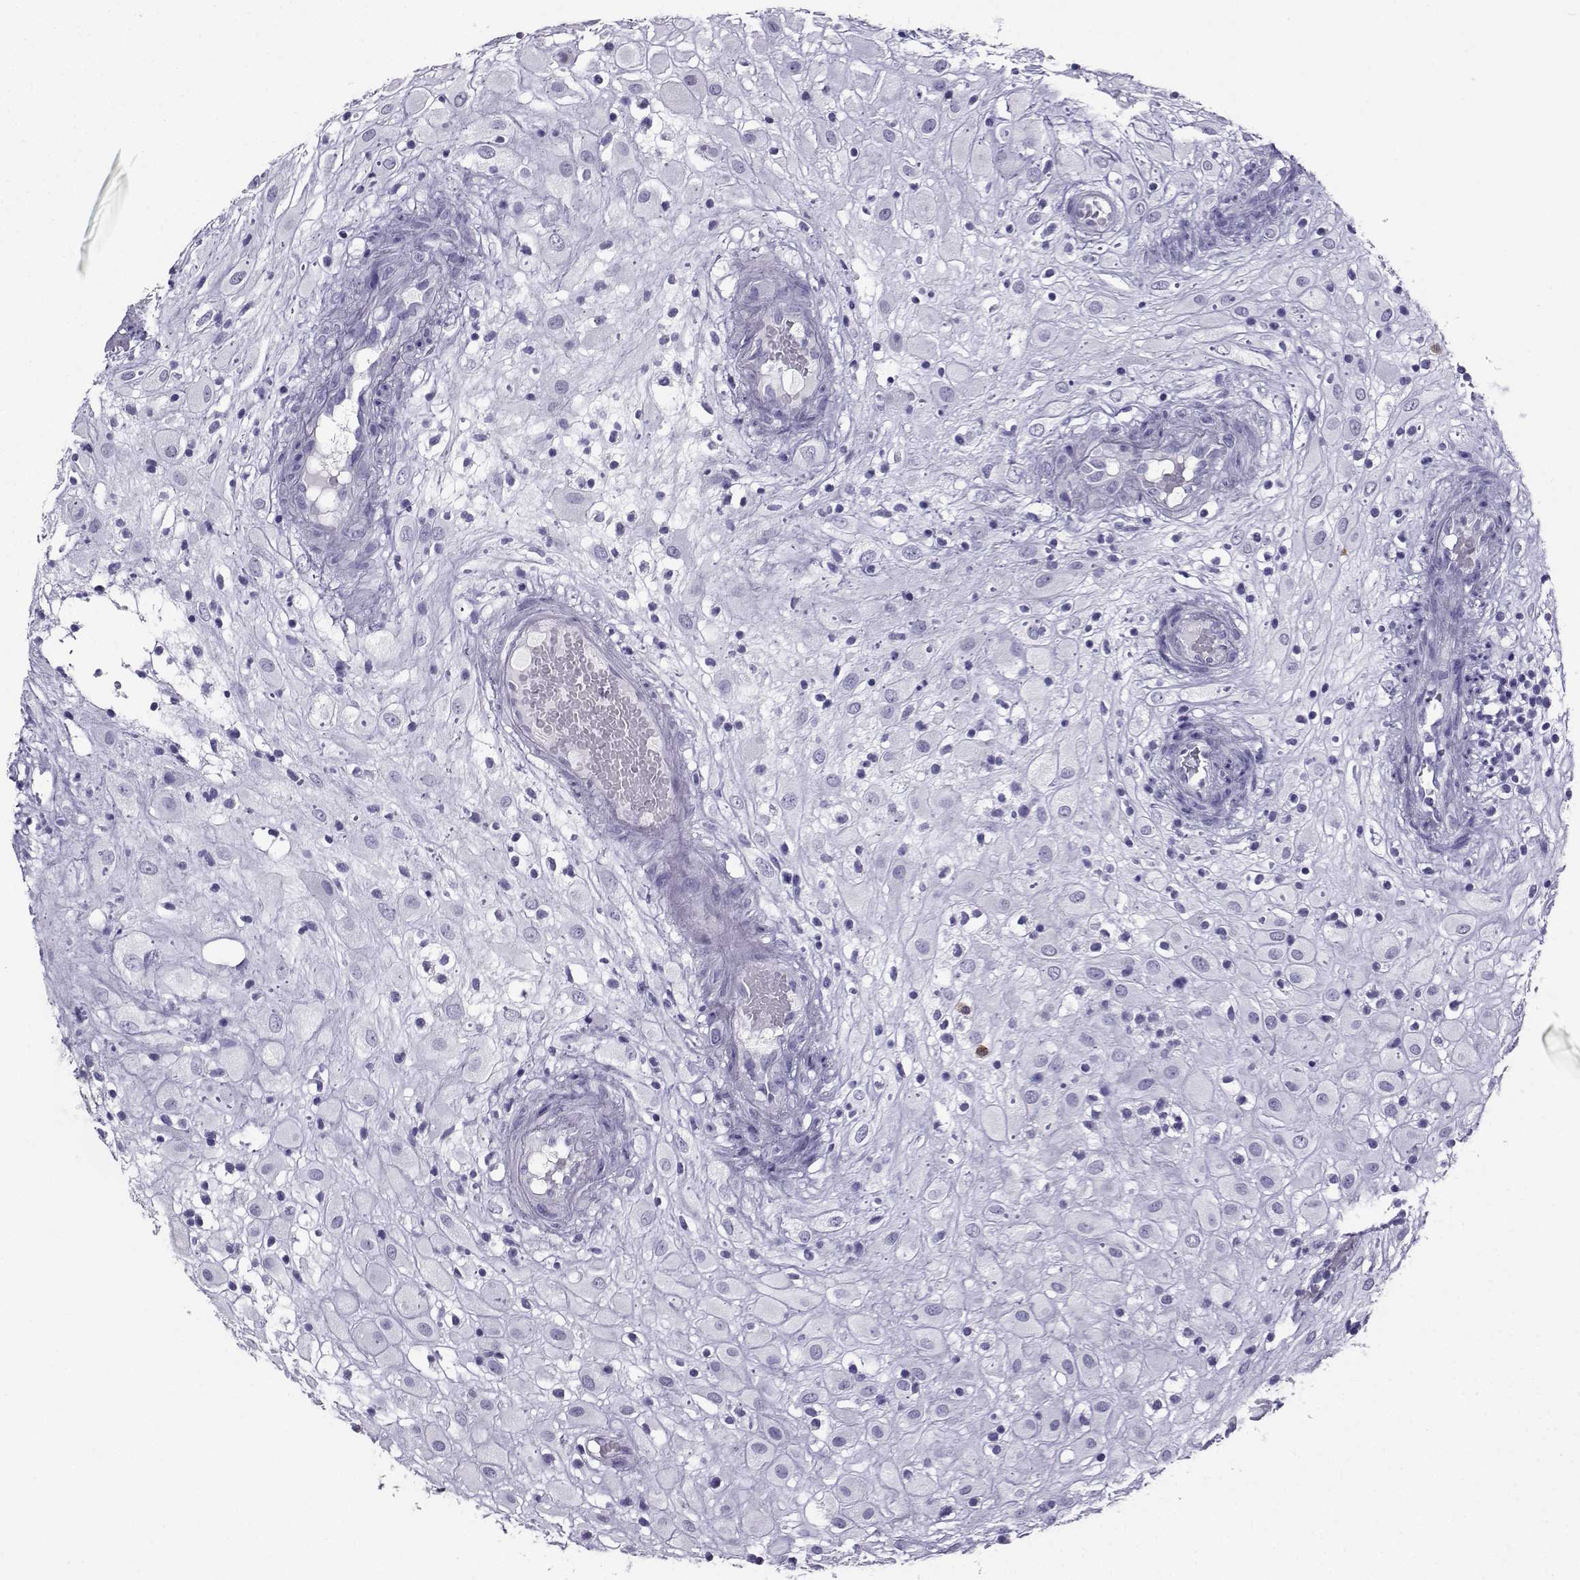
{"staining": {"intensity": "negative", "quantity": "none", "location": "none"}, "tissue": "placenta", "cell_type": "Decidual cells", "image_type": "normal", "snomed": [{"axis": "morphology", "description": "Normal tissue, NOS"}, {"axis": "topography", "description": "Placenta"}], "caption": "This is an immunohistochemistry histopathology image of normal placenta. There is no positivity in decidual cells.", "gene": "SLC18A2", "patient": {"sex": "female", "age": 24}}